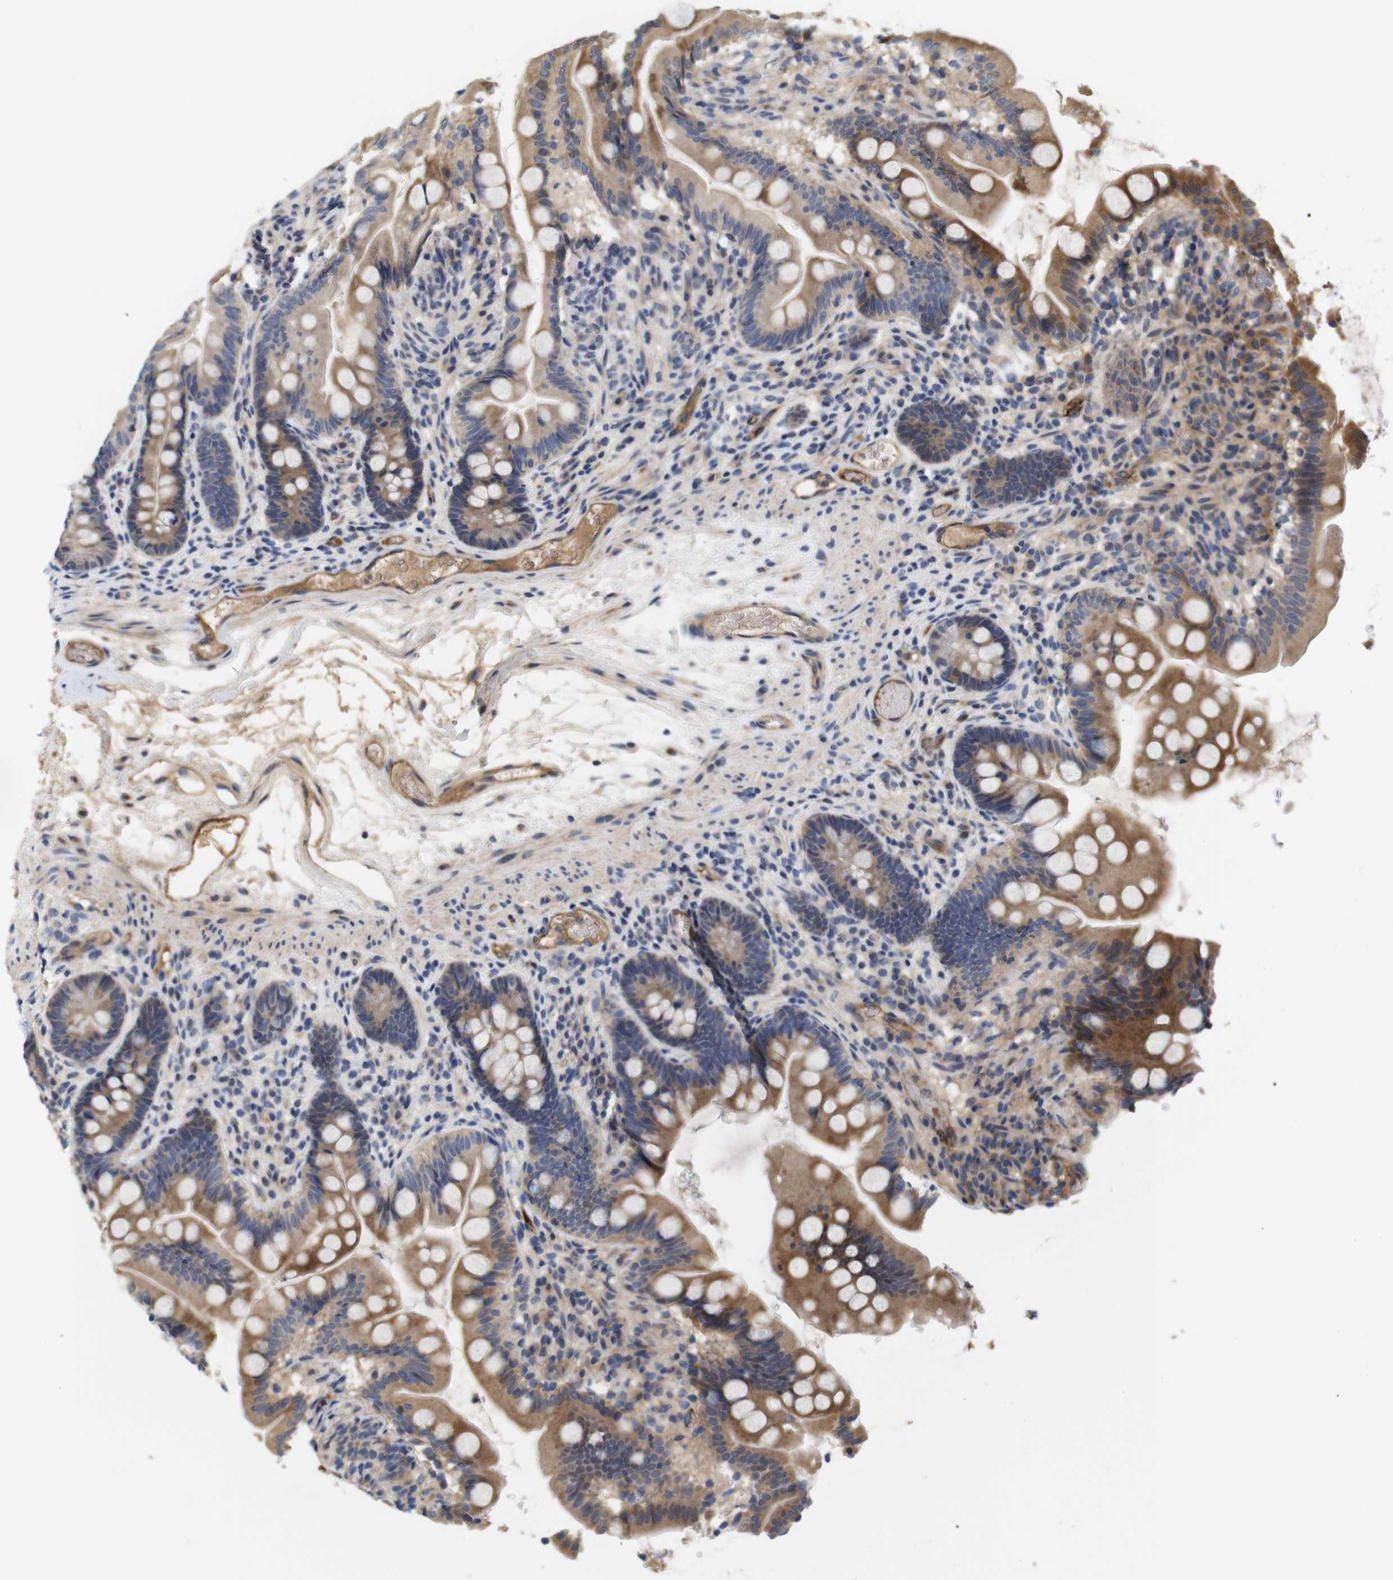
{"staining": {"intensity": "strong", "quantity": ">75%", "location": "cytoplasmic/membranous"}, "tissue": "small intestine", "cell_type": "Glandular cells", "image_type": "normal", "snomed": [{"axis": "morphology", "description": "Normal tissue, NOS"}, {"axis": "topography", "description": "Small intestine"}], "caption": "Protein expression analysis of normal small intestine exhibits strong cytoplasmic/membranous expression in about >75% of glandular cells.", "gene": "SPRY3", "patient": {"sex": "female", "age": 56}}